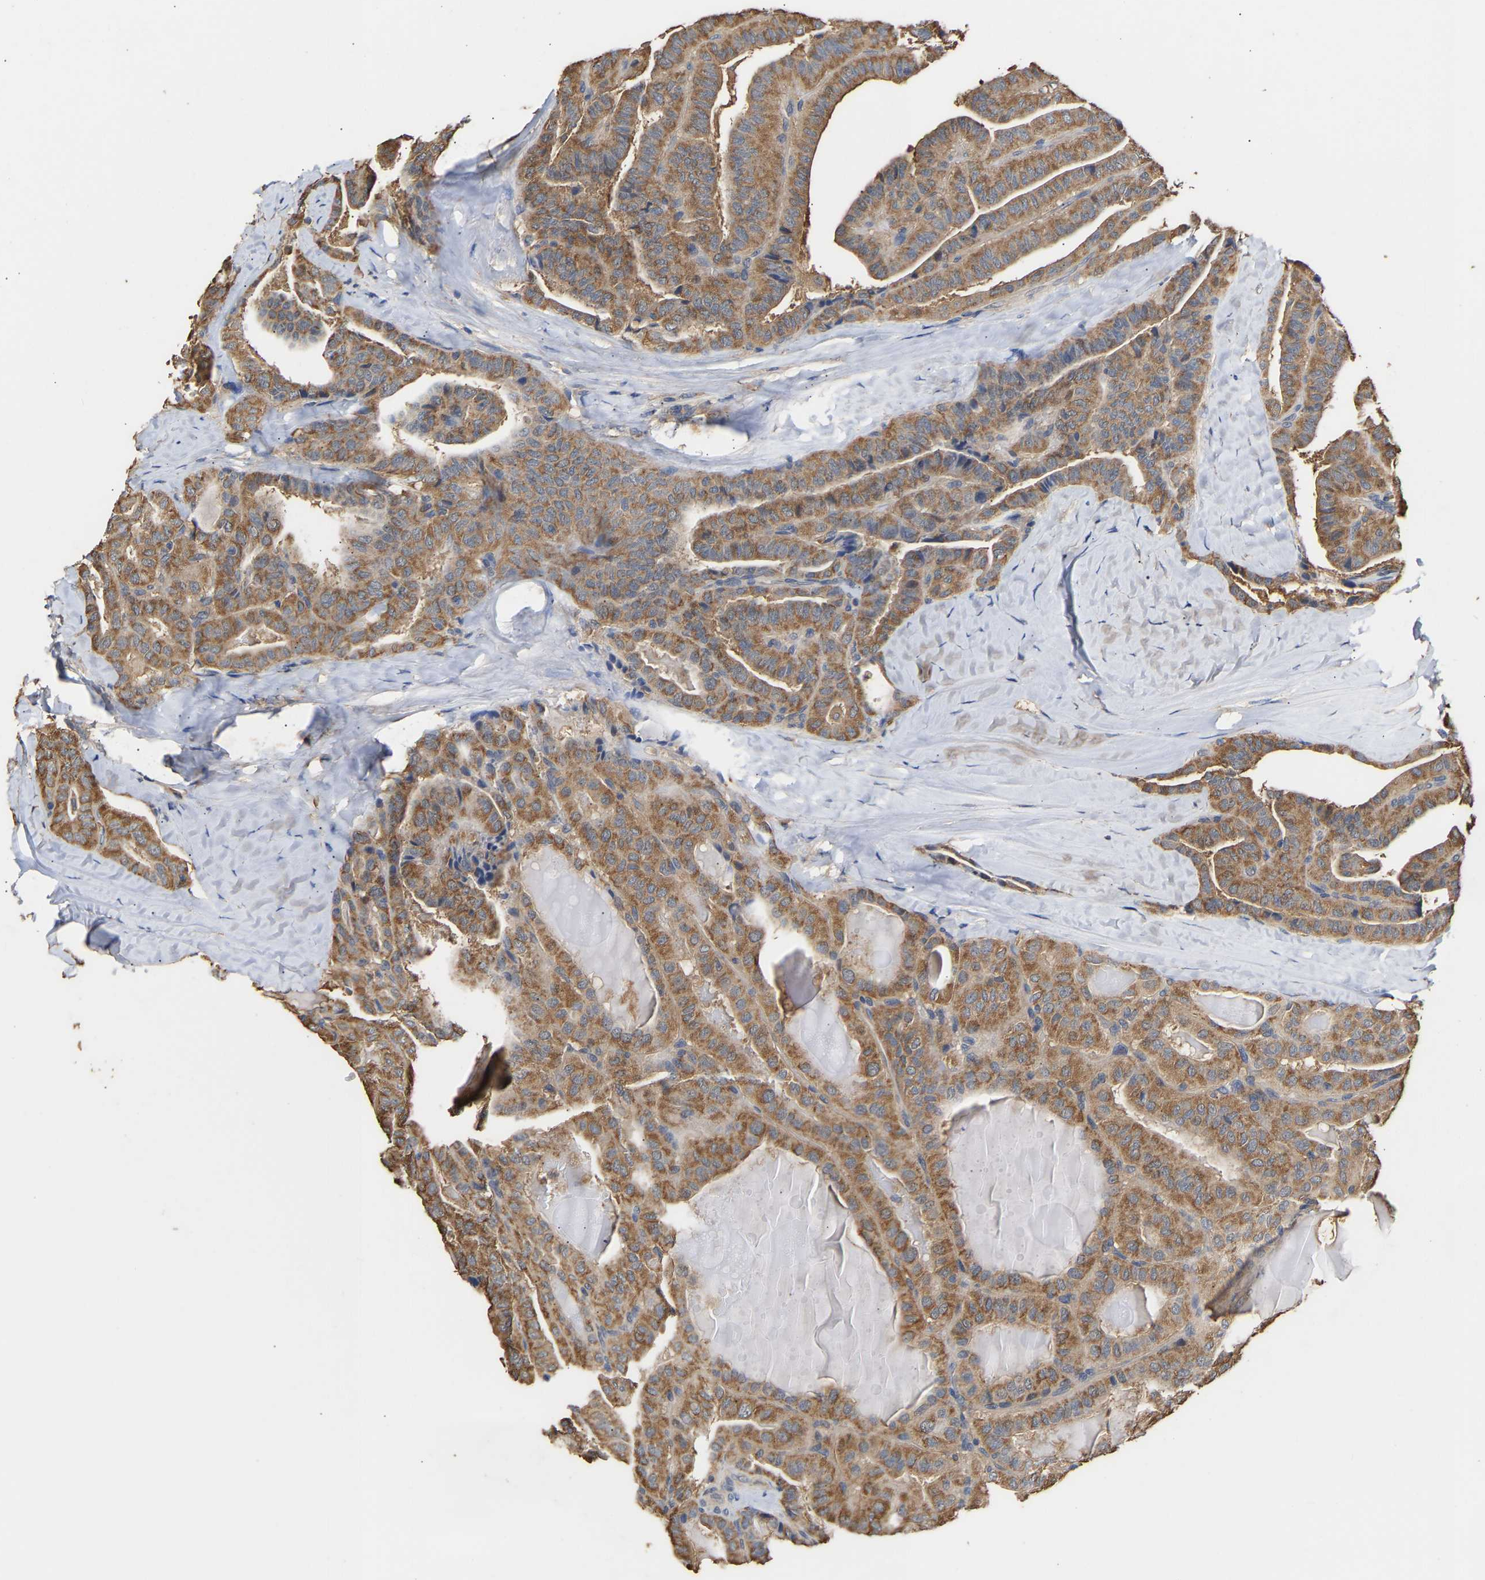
{"staining": {"intensity": "moderate", "quantity": ">75%", "location": "cytoplasmic/membranous"}, "tissue": "thyroid cancer", "cell_type": "Tumor cells", "image_type": "cancer", "snomed": [{"axis": "morphology", "description": "Papillary adenocarcinoma, NOS"}, {"axis": "topography", "description": "Thyroid gland"}], "caption": "Protein expression by immunohistochemistry (IHC) shows moderate cytoplasmic/membranous expression in approximately >75% of tumor cells in thyroid cancer (papillary adenocarcinoma). (DAB (3,3'-diaminobenzidine) IHC, brown staining for protein, blue staining for nuclei).", "gene": "ZNF26", "patient": {"sex": "male", "age": 77}}